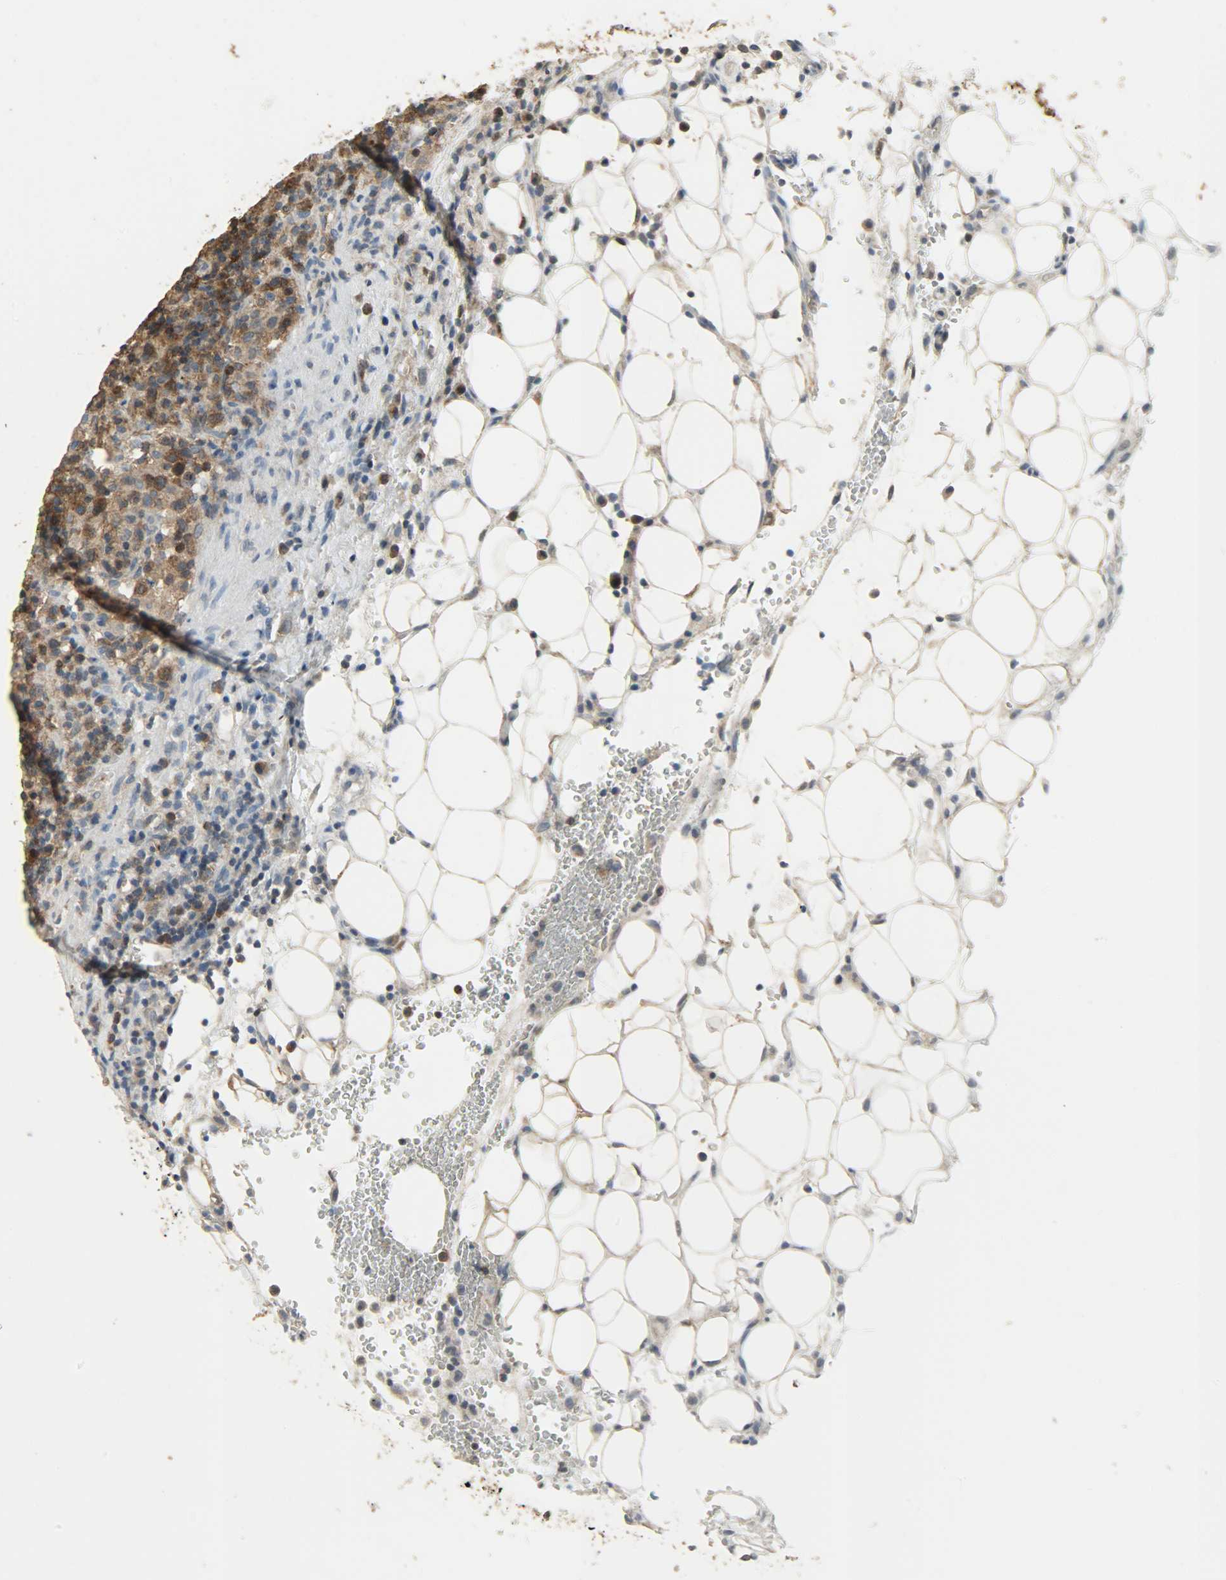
{"staining": {"intensity": "moderate", "quantity": ">75%", "location": "cytoplasmic/membranous"}, "tissue": "lymphoma", "cell_type": "Tumor cells", "image_type": "cancer", "snomed": [{"axis": "morphology", "description": "Hodgkin's disease, NOS"}, {"axis": "topography", "description": "Lymph node"}], "caption": "Moderate cytoplasmic/membranous positivity is identified in about >75% of tumor cells in Hodgkin's disease.", "gene": "LDHB", "patient": {"sex": "male", "age": 65}}